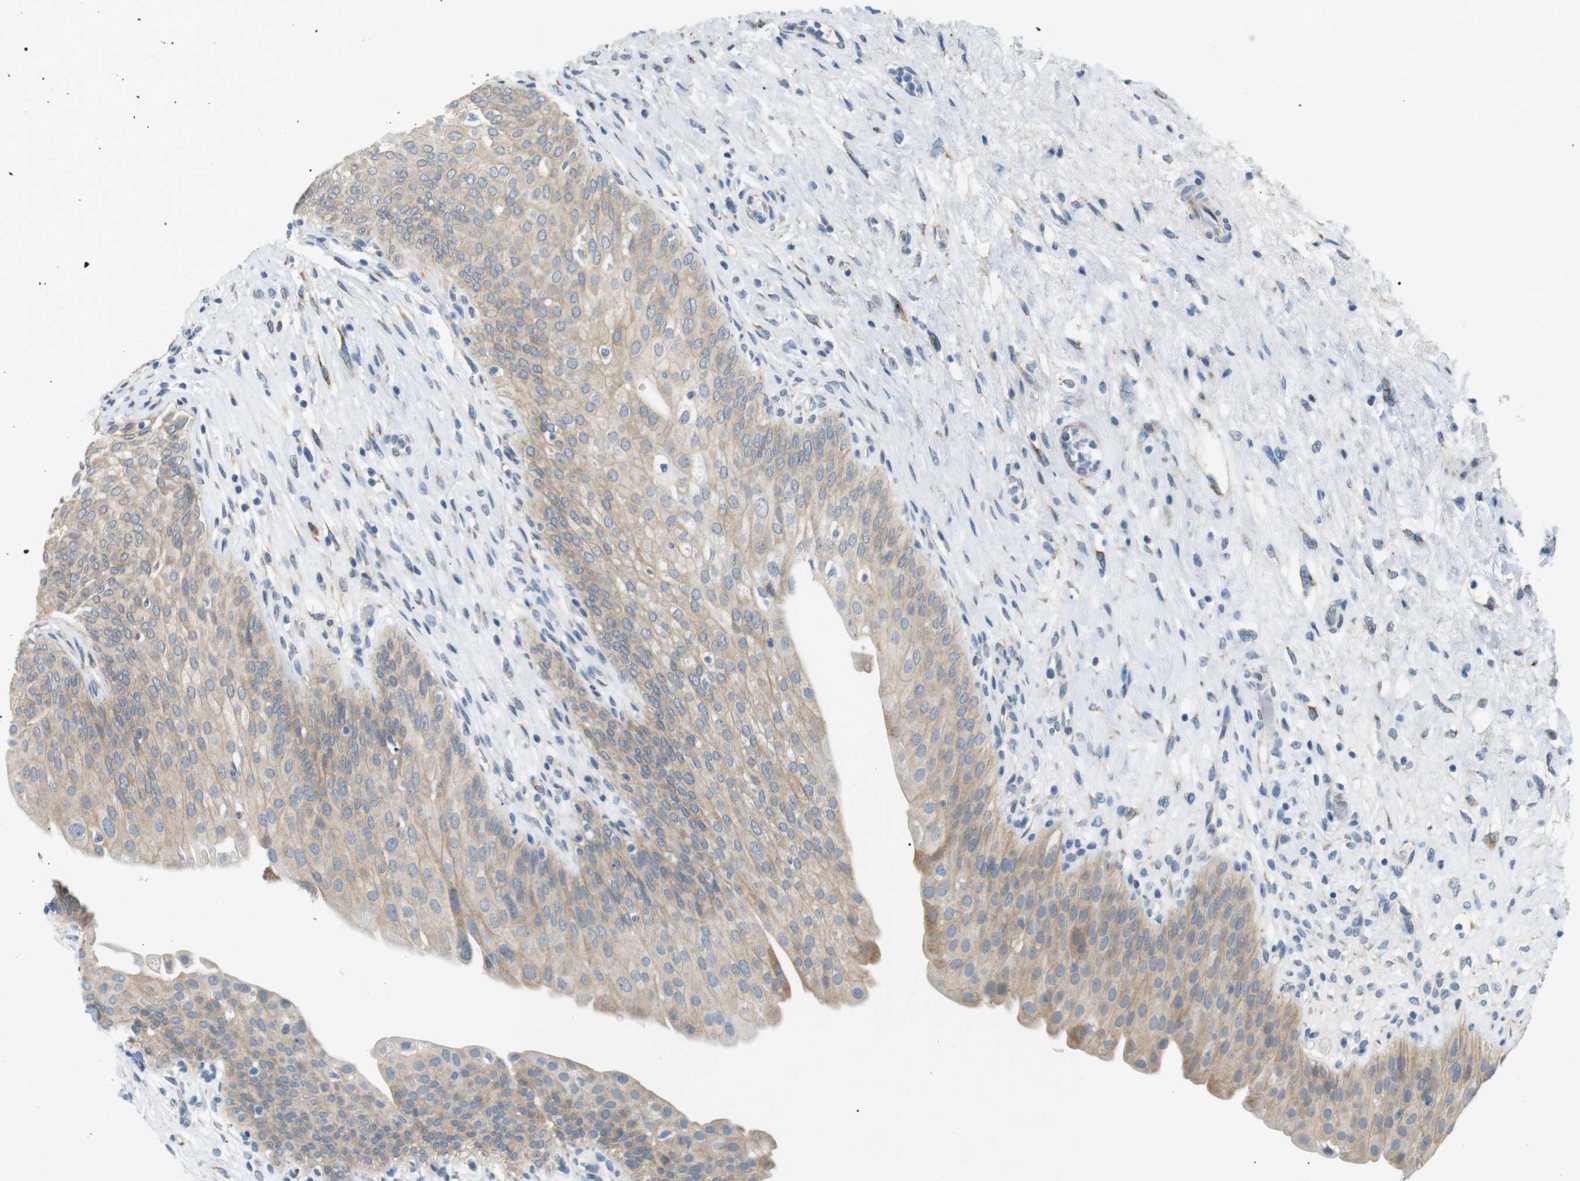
{"staining": {"intensity": "weak", "quantity": ">75%", "location": "cytoplasmic/membranous"}, "tissue": "urinary bladder", "cell_type": "Urothelial cells", "image_type": "normal", "snomed": [{"axis": "morphology", "description": "Normal tissue, NOS"}, {"axis": "topography", "description": "Urinary bladder"}], "caption": "Protein positivity by immunohistochemistry (IHC) shows weak cytoplasmic/membranous staining in approximately >75% of urothelial cells in normal urinary bladder.", "gene": "MTARC2", "patient": {"sex": "male", "age": 46}}